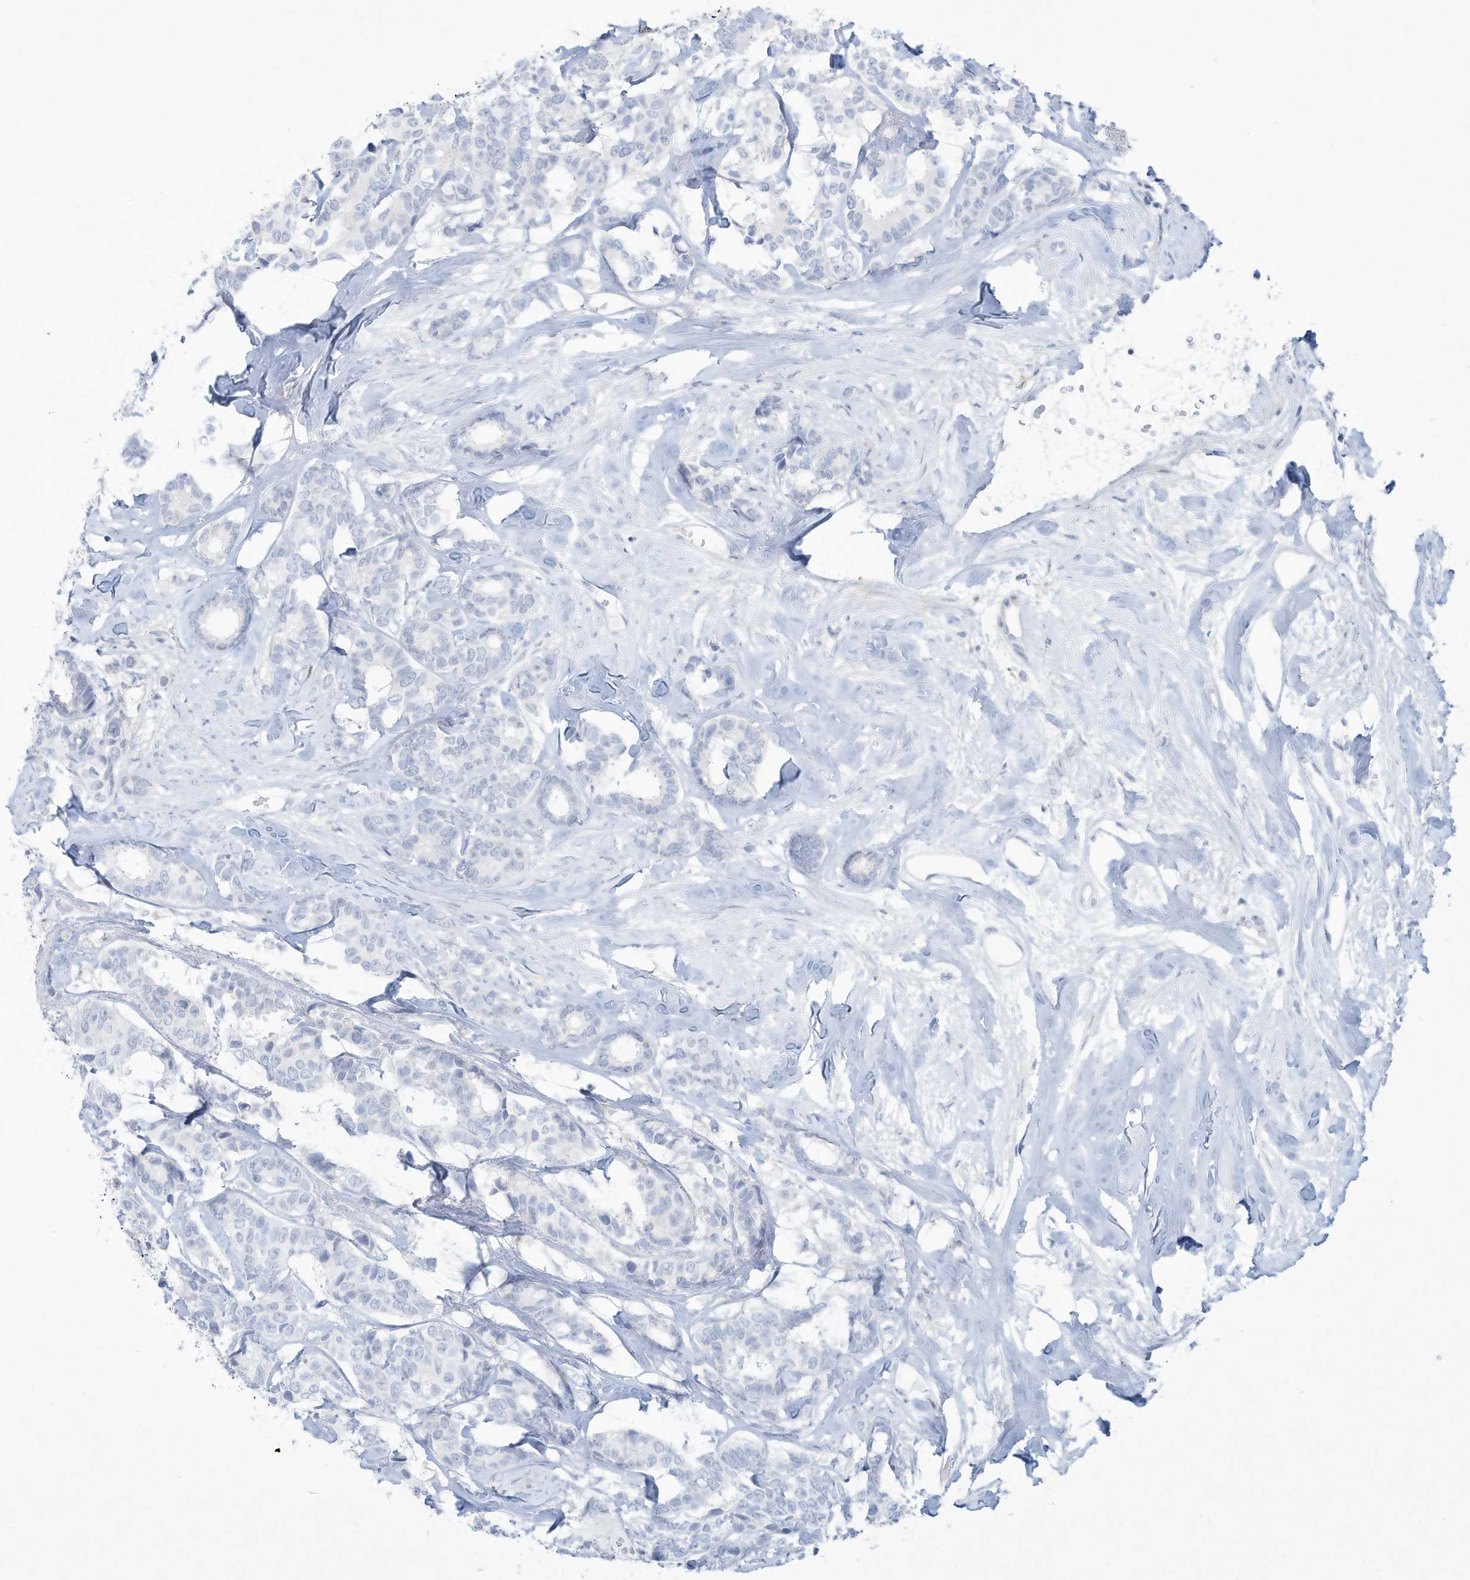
{"staining": {"intensity": "negative", "quantity": "none", "location": "none"}, "tissue": "breast cancer", "cell_type": "Tumor cells", "image_type": "cancer", "snomed": [{"axis": "morphology", "description": "Duct carcinoma"}, {"axis": "topography", "description": "Breast"}], "caption": "This photomicrograph is of breast cancer (invasive ductal carcinoma) stained with immunohistochemistry to label a protein in brown with the nuclei are counter-stained blue. There is no staining in tumor cells. (DAB (3,3'-diaminobenzidine) immunohistochemistry, high magnification).", "gene": "PAX6", "patient": {"sex": "female", "age": 87}}